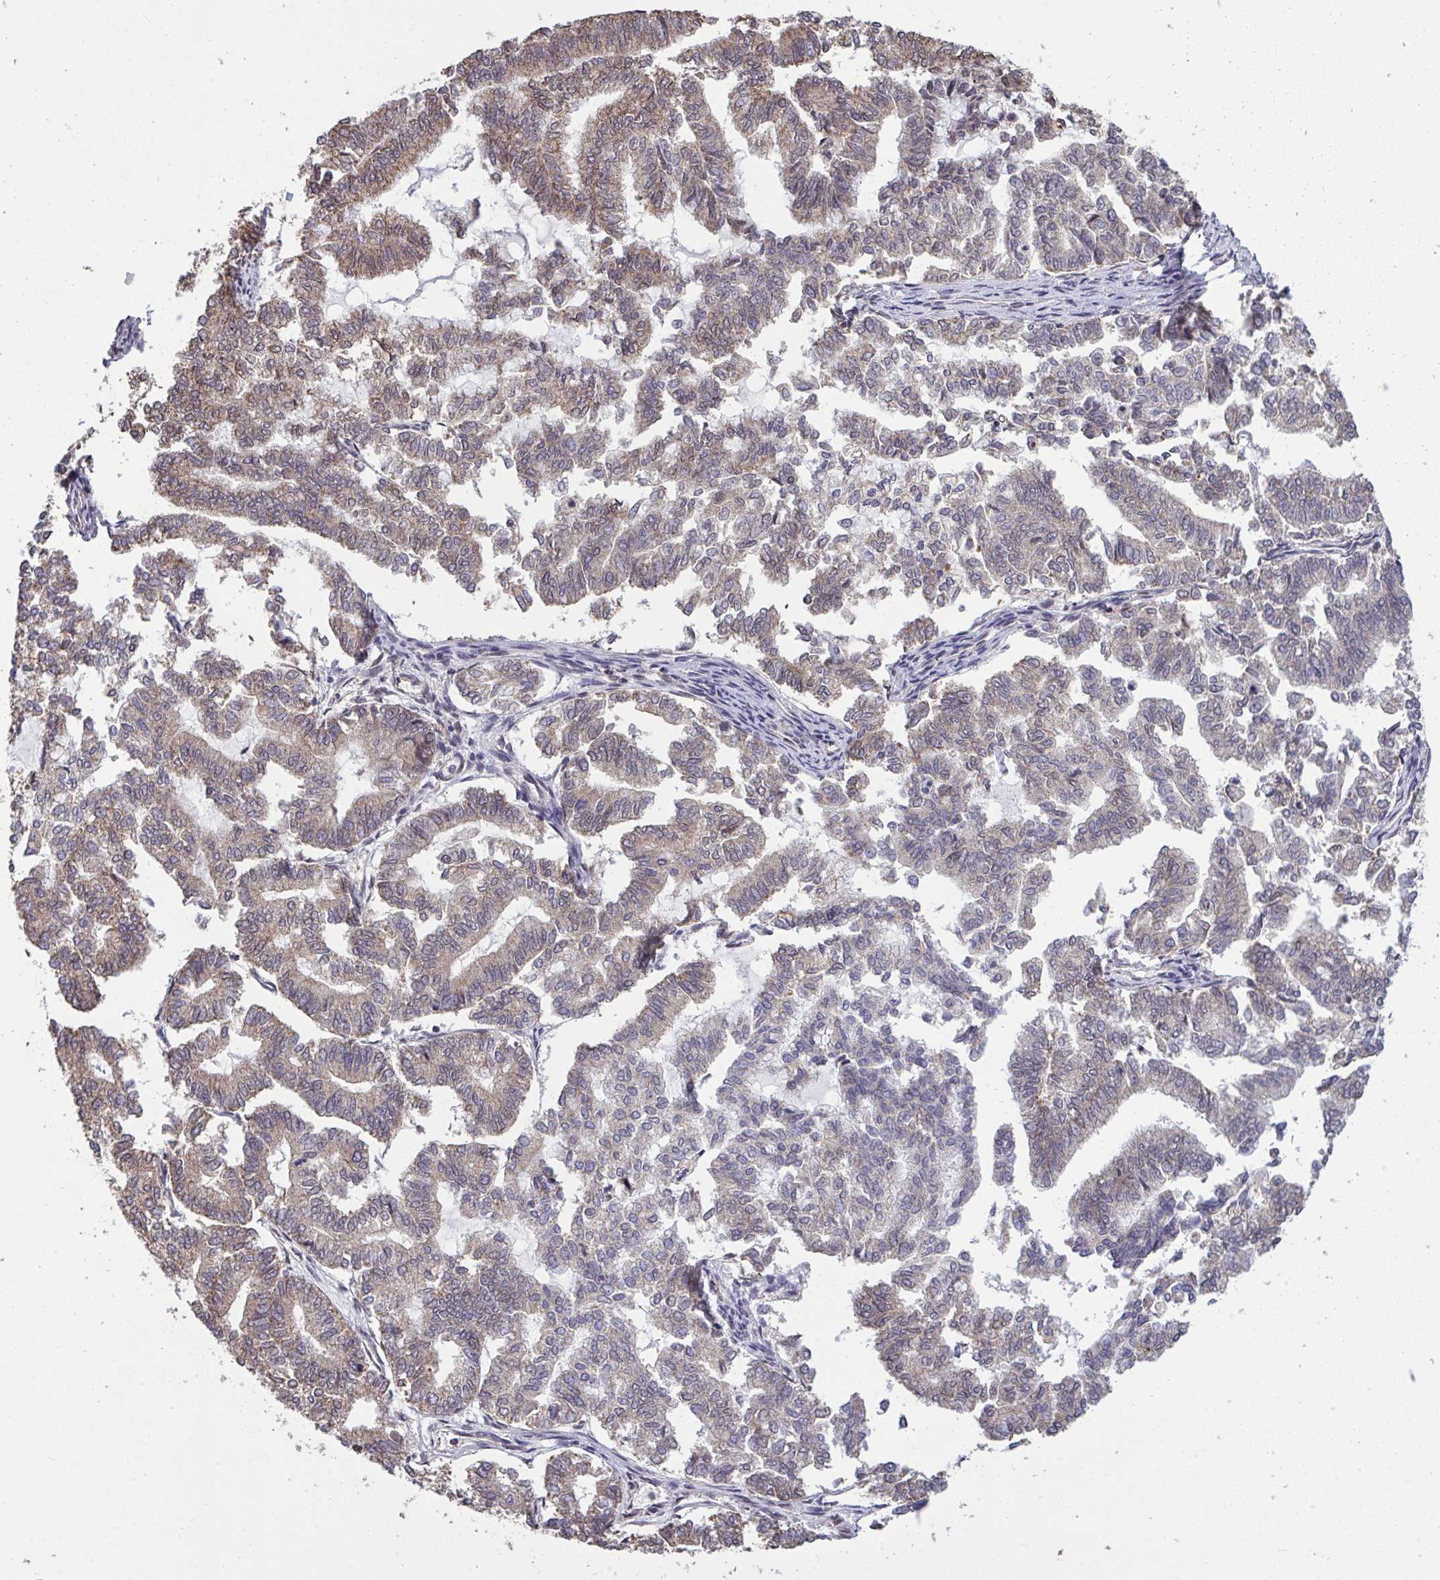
{"staining": {"intensity": "weak", "quantity": "25%-75%", "location": "cytoplasmic/membranous"}, "tissue": "endometrial cancer", "cell_type": "Tumor cells", "image_type": "cancer", "snomed": [{"axis": "morphology", "description": "Adenocarcinoma, NOS"}, {"axis": "topography", "description": "Endometrium"}], "caption": "Immunohistochemical staining of adenocarcinoma (endometrial) displays low levels of weak cytoplasmic/membranous protein staining in about 25%-75% of tumor cells. Nuclei are stained in blue.", "gene": "PPM1H", "patient": {"sex": "female", "age": 79}}